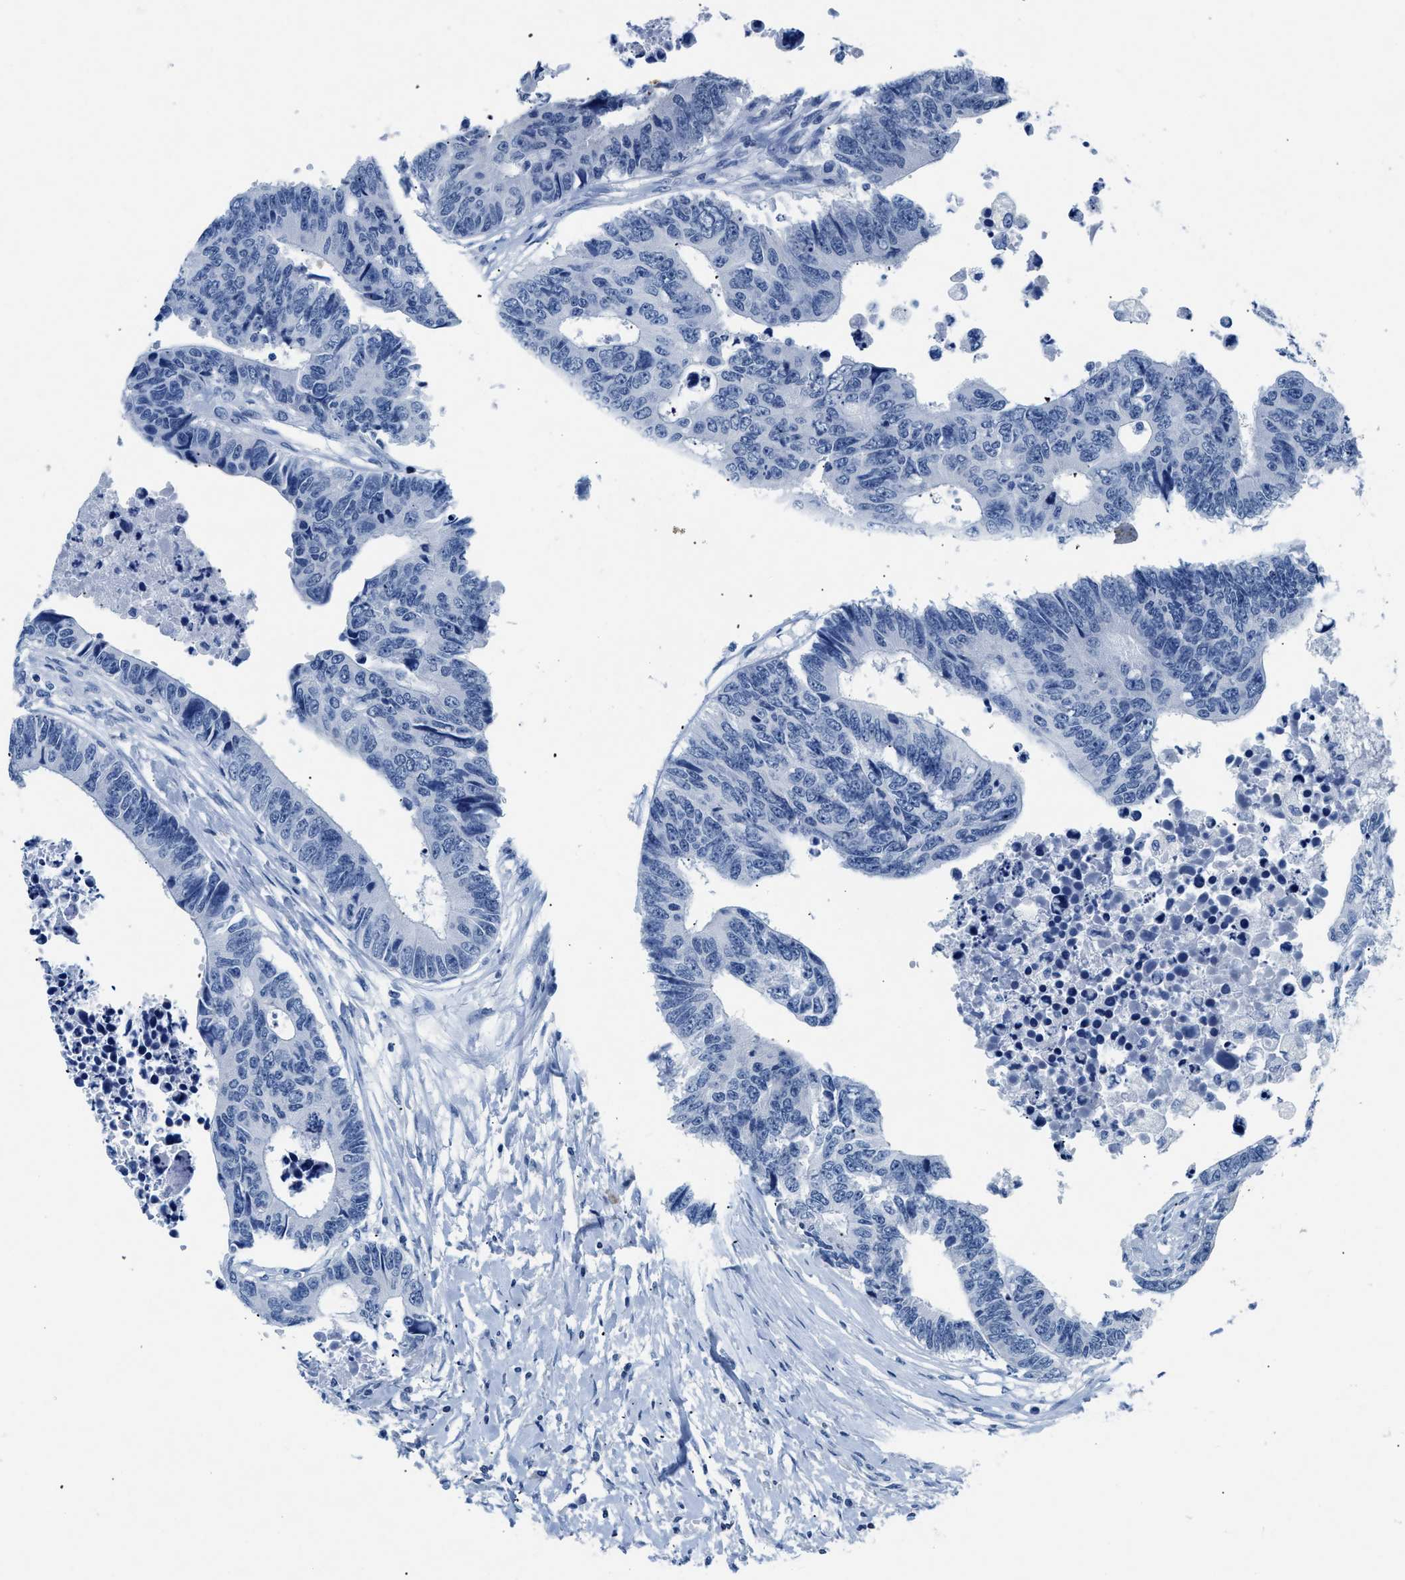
{"staining": {"intensity": "negative", "quantity": "none", "location": "none"}, "tissue": "colorectal cancer", "cell_type": "Tumor cells", "image_type": "cancer", "snomed": [{"axis": "morphology", "description": "Adenocarcinoma, NOS"}, {"axis": "topography", "description": "Rectum"}], "caption": "The photomicrograph displays no staining of tumor cells in adenocarcinoma (colorectal).", "gene": "NFATC2", "patient": {"sex": "male", "age": 84}}